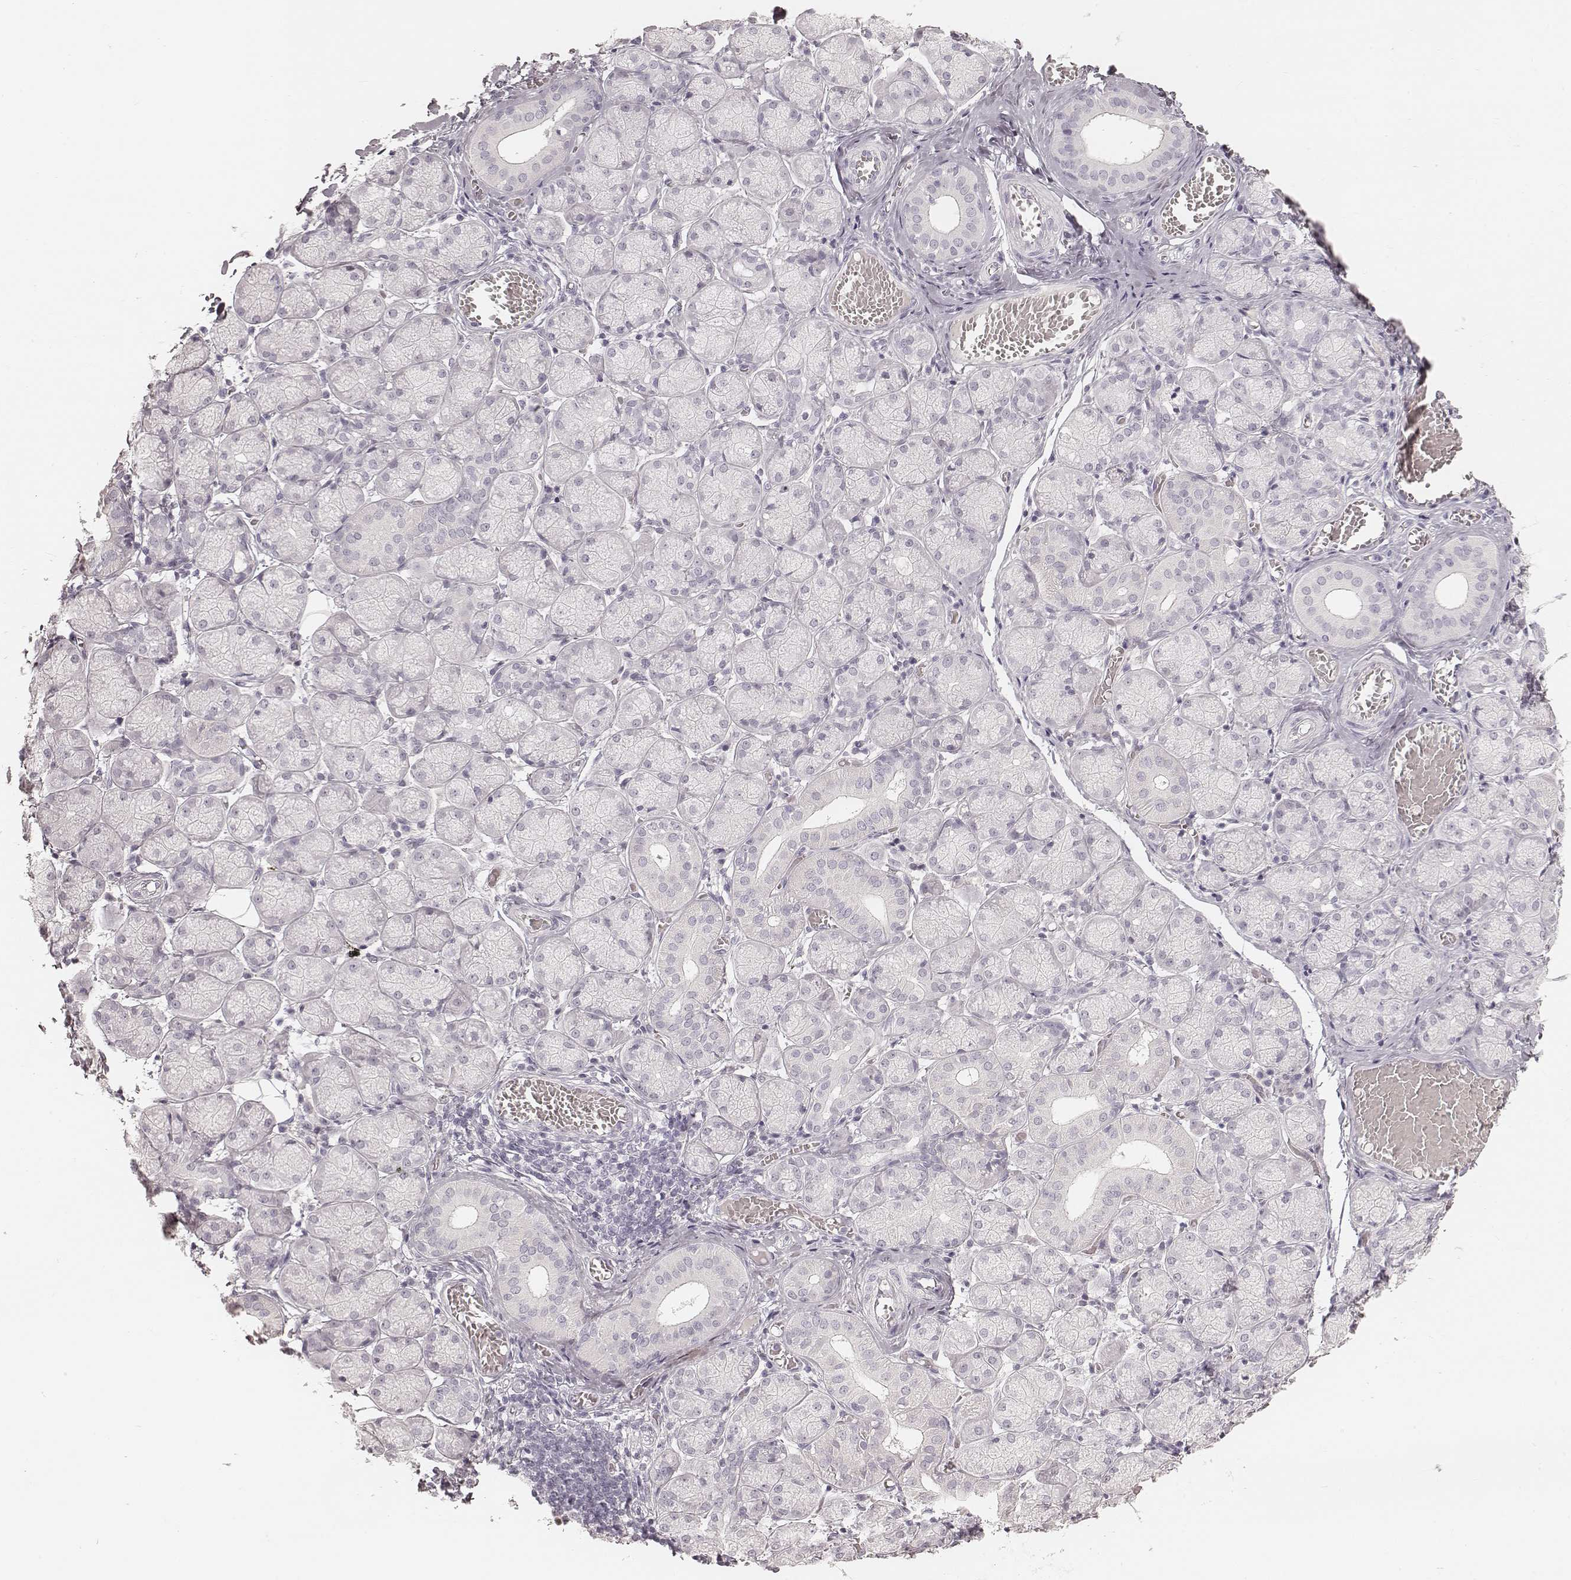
{"staining": {"intensity": "negative", "quantity": "none", "location": "none"}, "tissue": "salivary gland", "cell_type": "Glandular cells", "image_type": "normal", "snomed": [{"axis": "morphology", "description": "Normal tissue, NOS"}, {"axis": "topography", "description": "Salivary gland"}, {"axis": "topography", "description": "Peripheral nerve tissue"}], "caption": "IHC photomicrograph of benign salivary gland: human salivary gland stained with DAB displays no significant protein positivity in glandular cells.", "gene": "KRT26", "patient": {"sex": "female", "age": 24}}